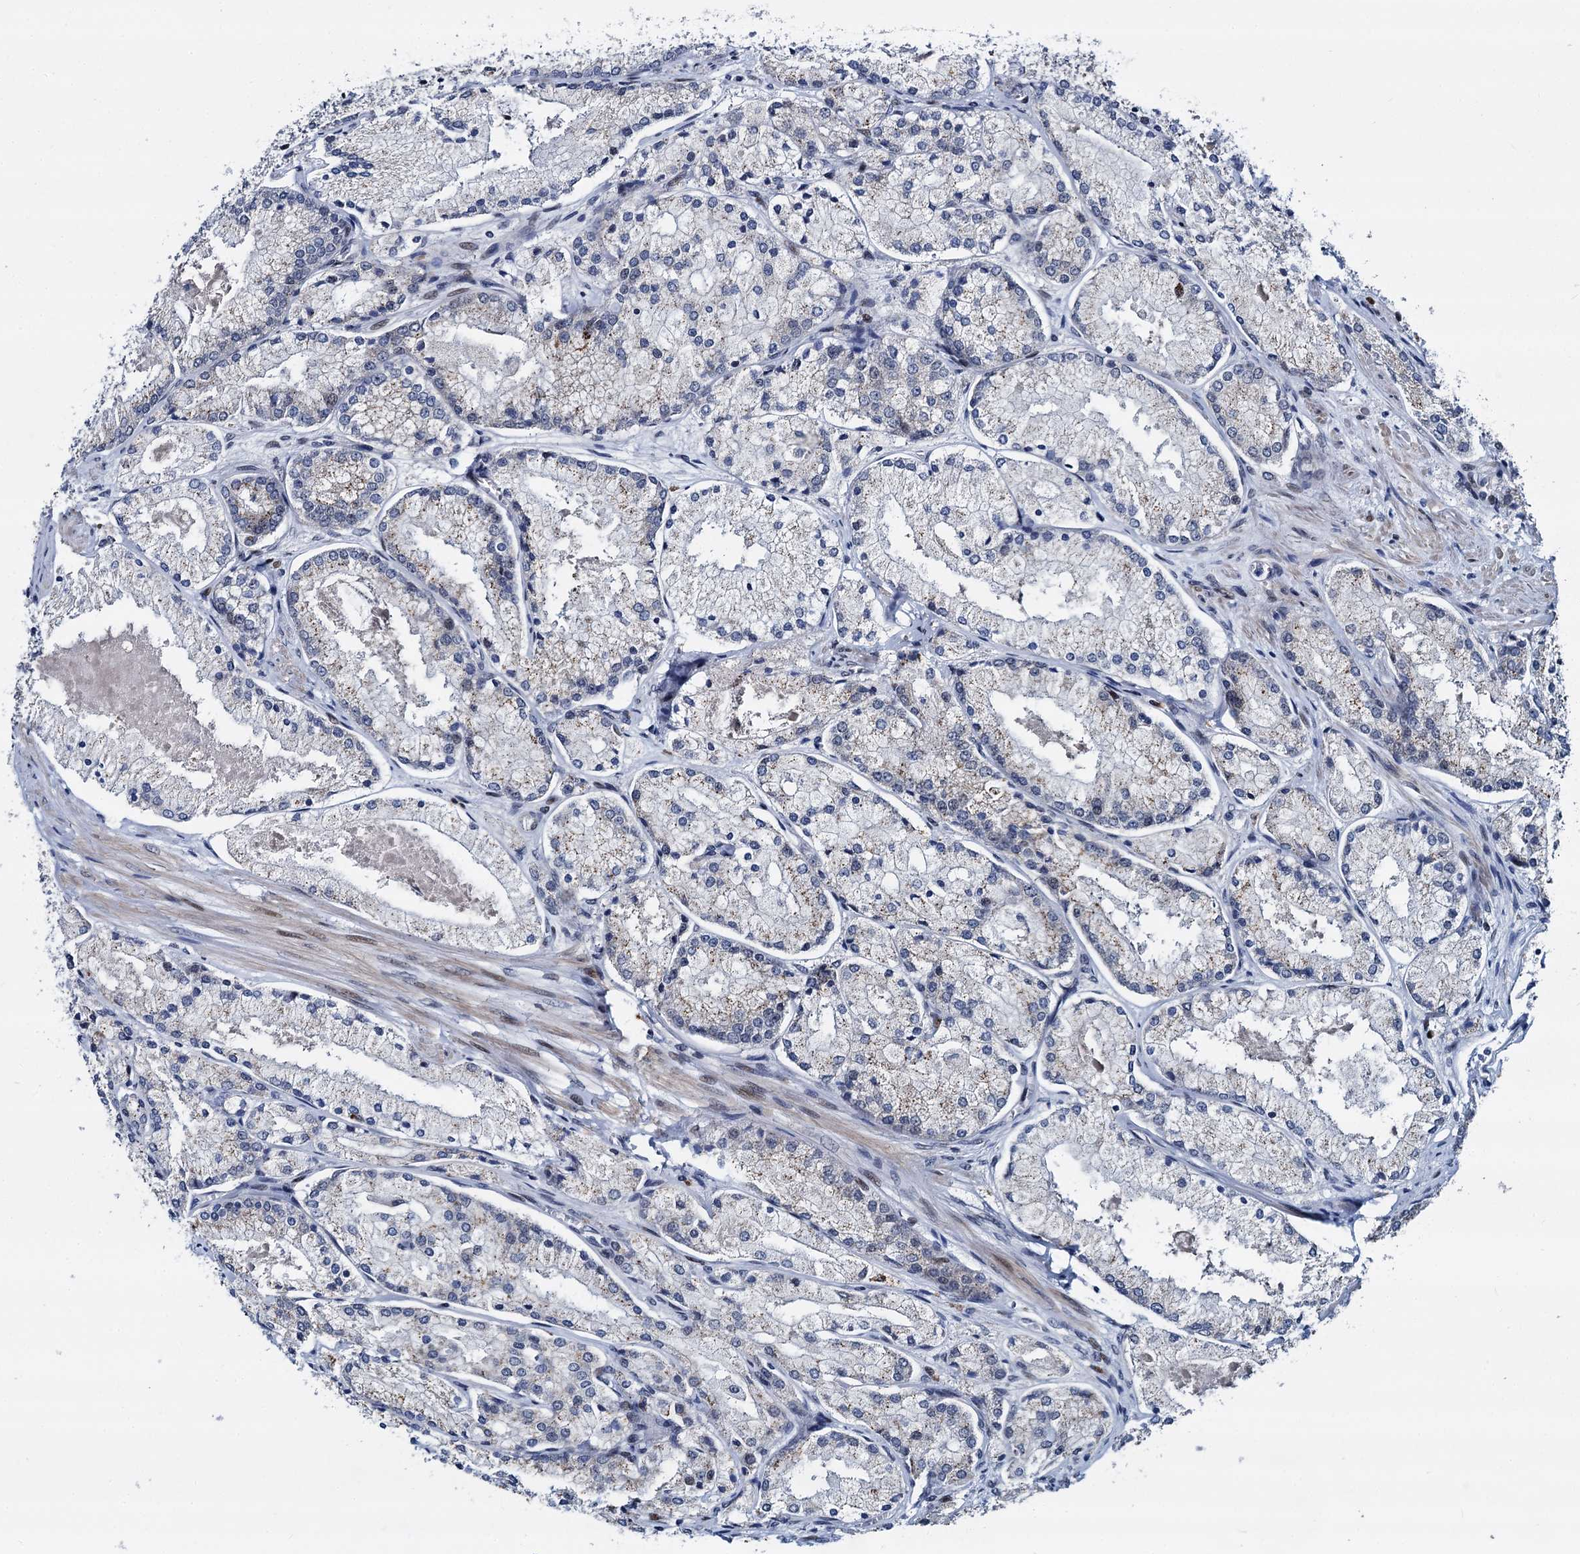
{"staining": {"intensity": "weak", "quantity": "<25%", "location": "cytoplasmic/membranous"}, "tissue": "prostate cancer", "cell_type": "Tumor cells", "image_type": "cancer", "snomed": [{"axis": "morphology", "description": "Adenocarcinoma, Low grade"}, {"axis": "topography", "description": "Prostate"}], "caption": "Human prostate cancer stained for a protein using immunohistochemistry exhibits no positivity in tumor cells.", "gene": "RUFY2", "patient": {"sex": "male", "age": 74}}